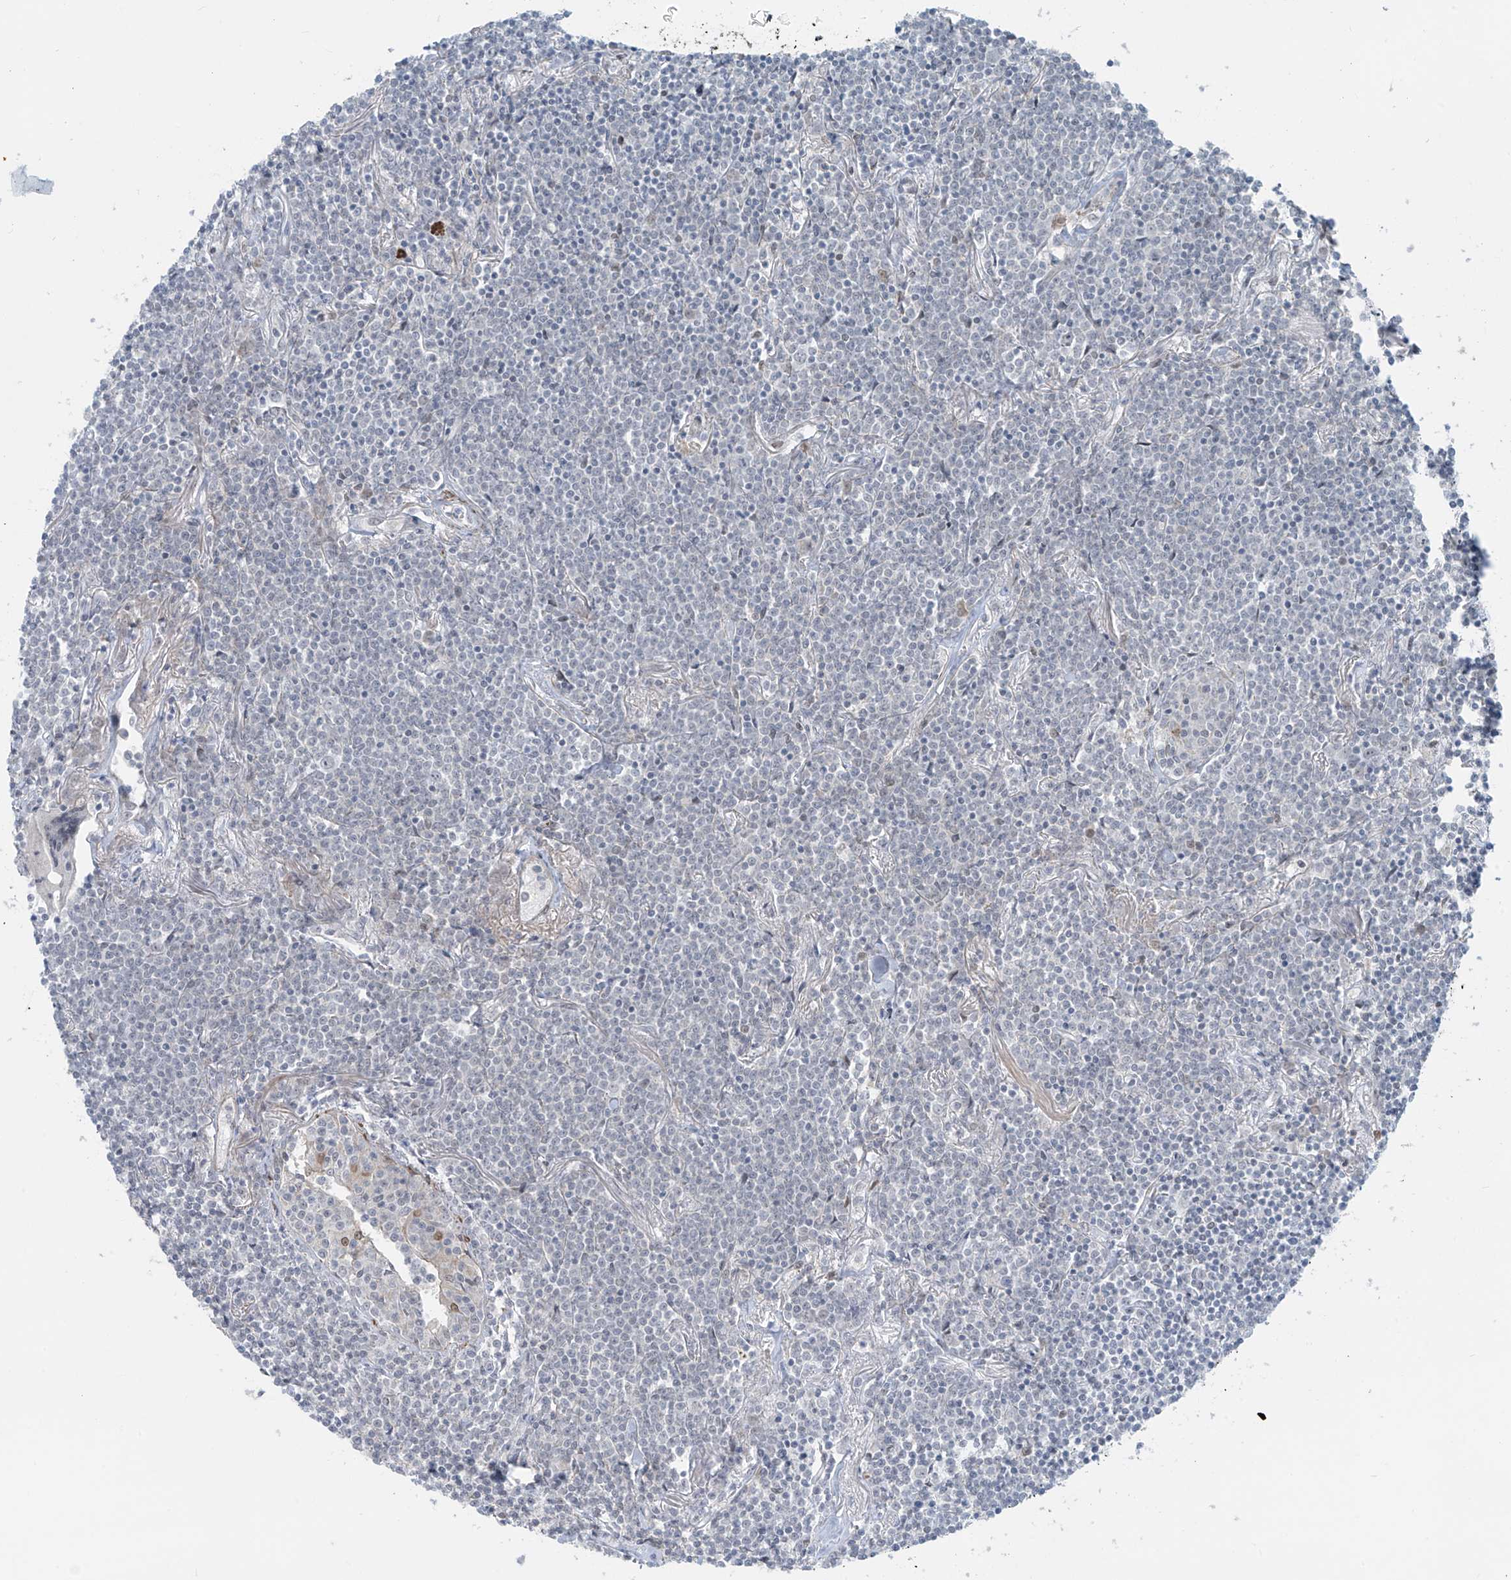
{"staining": {"intensity": "negative", "quantity": "none", "location": "none"}, "tissue": "lymphoma", "cell_type": "Tumor cells", "image_type": "cancer", "snomed": [{"axis": "morphology", "description": "Malignant lymphoma, non-Hodgkin's type, Low grade"}, {"axis": "topography", "description": "Lung"}], "caption": "Tumor cells show no significant expression in low-grade malignant lymphoma, non-Hodgkin's type.", "gene": "RASGEF1A", "patient": {"sex": "female", "age": 71}}